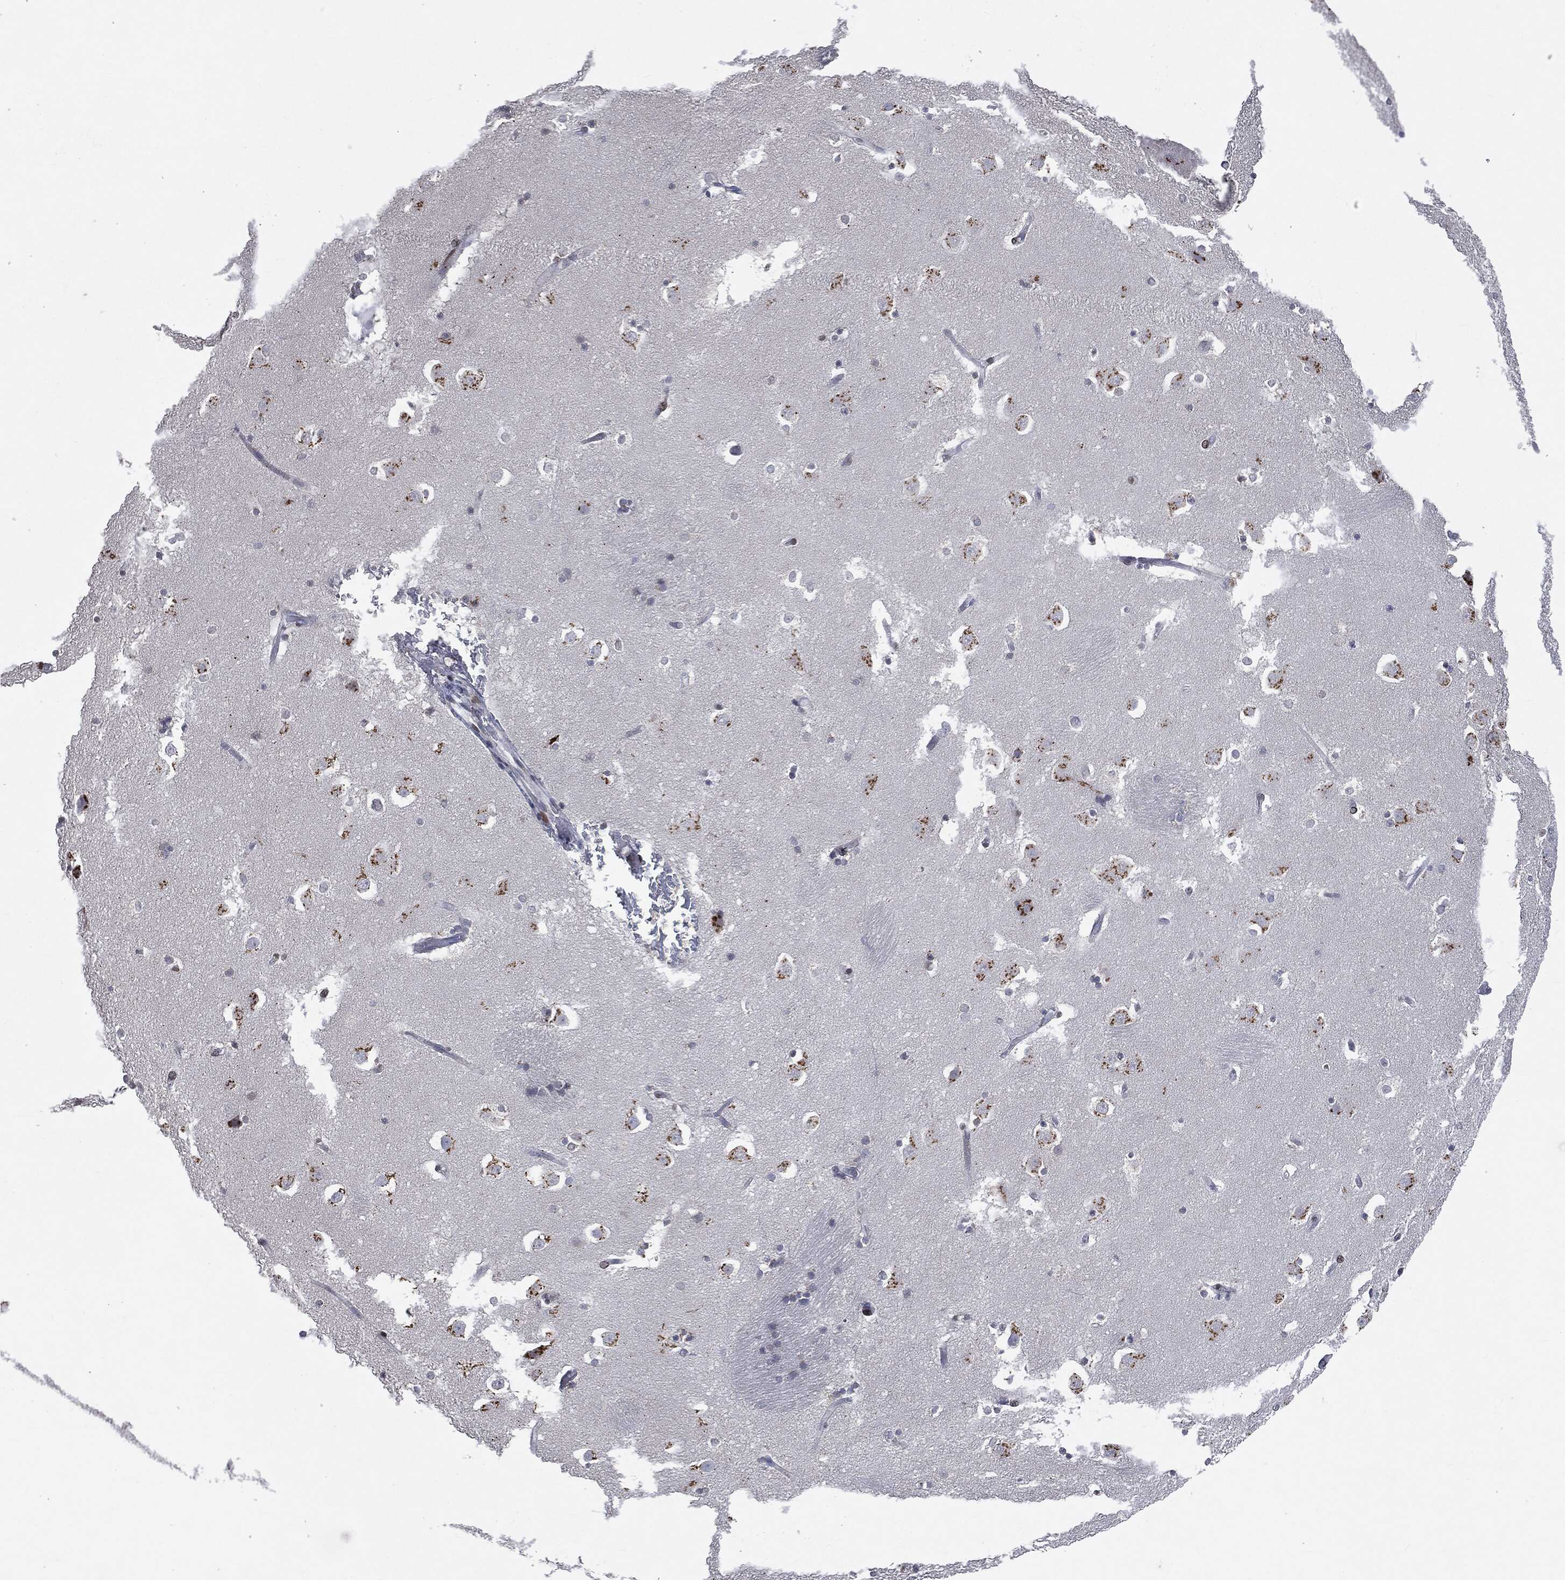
{"staining": {"intensity": "negative", "quantity": "none", "location": "none"}, "tissue": "caudate", "cell_type": "Glial cells", "image_type": "normal", "snomed": [{"axis": "morphology", "description": "Normal tissue, NOS"}, {"axis": "topography", "description": "Lateral ventricle wall"}], "caption": "Micrograph shows no significant protein positivity in glial cells of unremarkable caudate. (Stains: DAB (3,3'-diaminobenzidine) immunohistochemistry with hematoxylin counter stain, Microscopy: brightfield microscopy at high magnification).", "gene": "CASD1", "patient": {"sex": "male", "age": 51}}